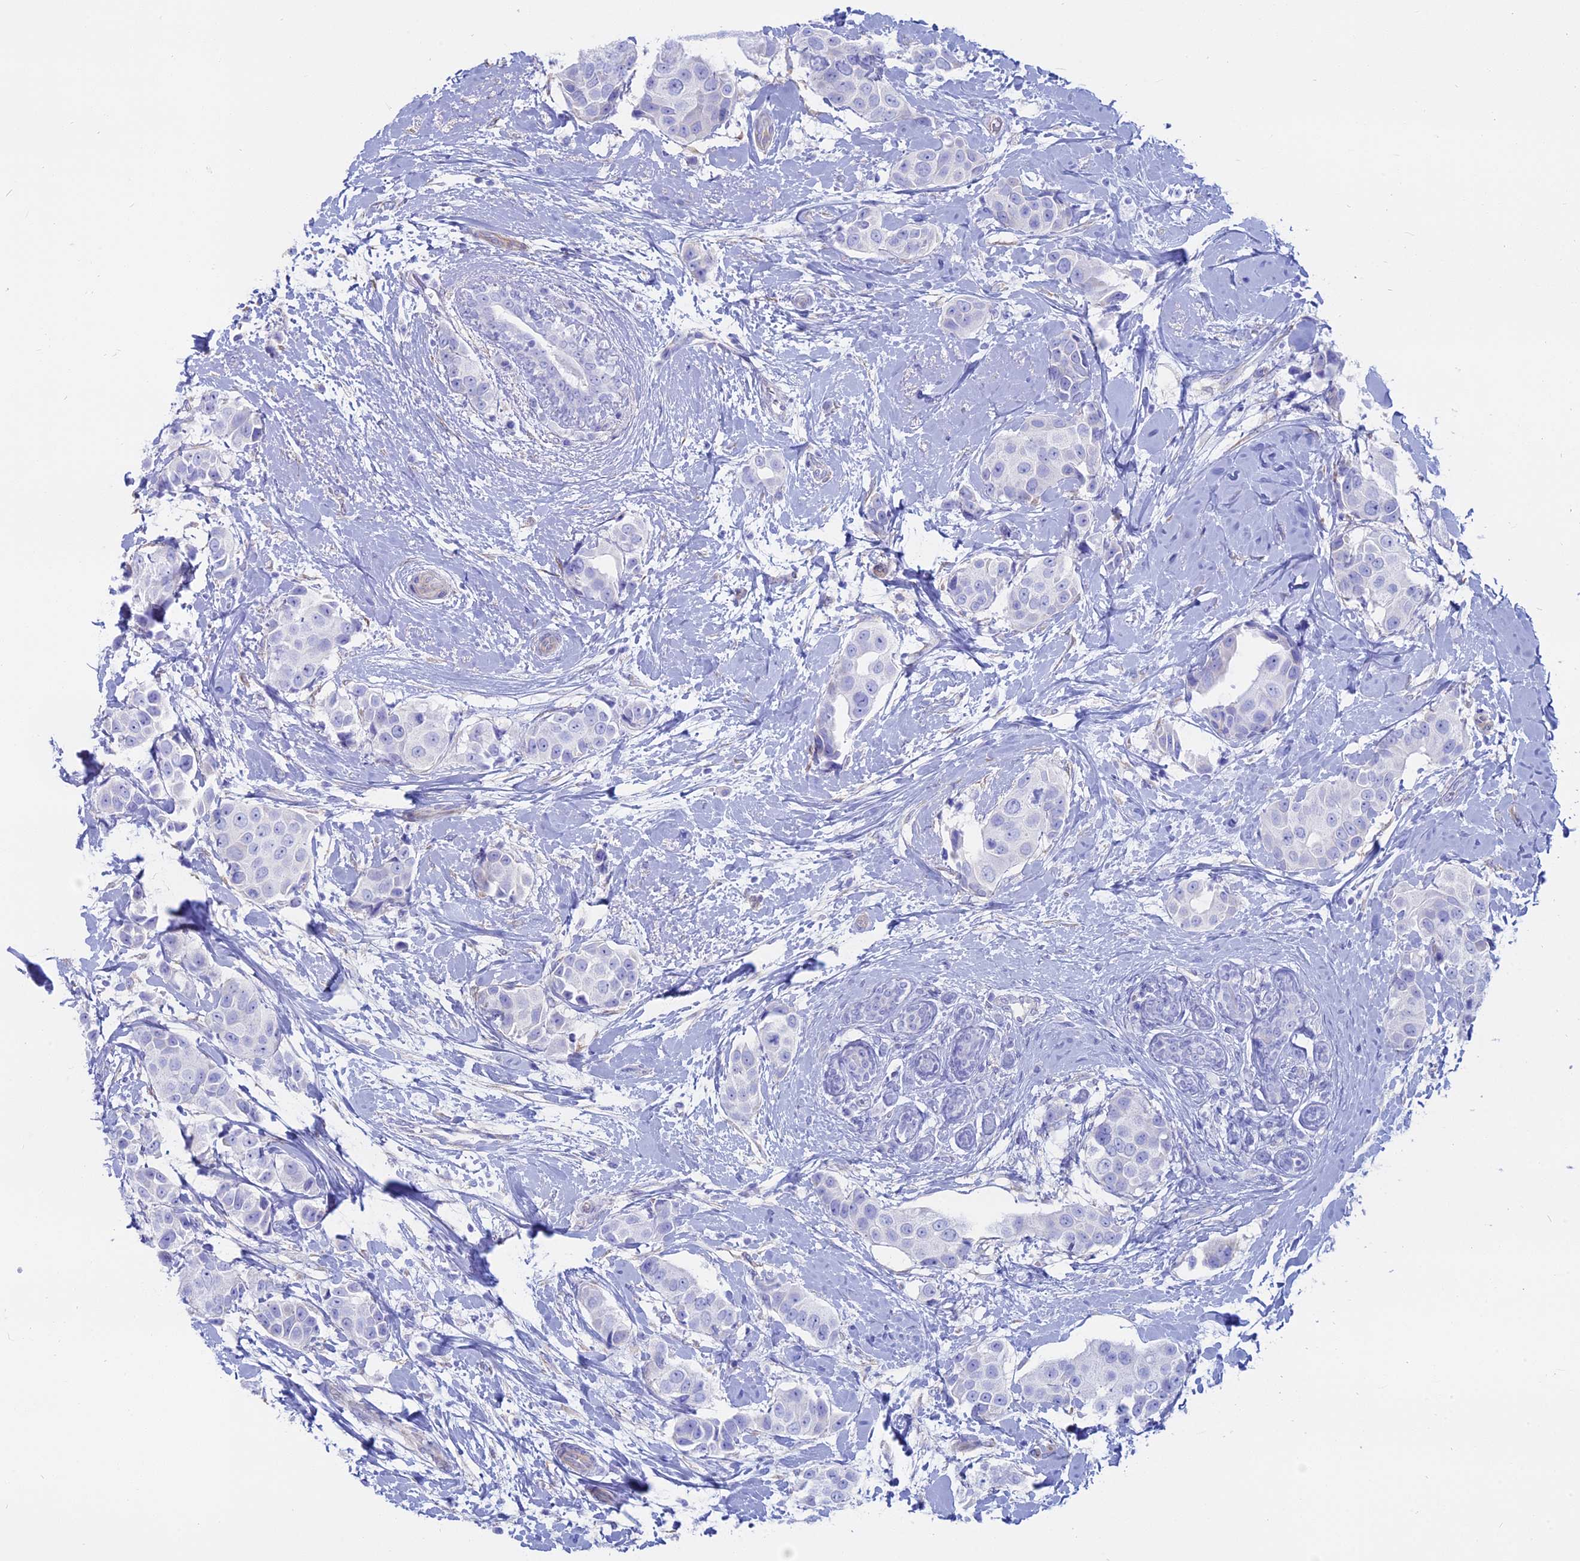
{"staining": {"intensity": "negative", "quantity": "none", "location": "none"}, "tissue": "breast cancer", "cell_type": "Tumor cells", "image_type": "cancer", "snomed": [{"axis": "morphology", "description": "Normal tissue, NOS"}, {"axis": "morphology", "description": "Duct carcinoma"}, {"axis": "topography", "description": "Breast"}], "caption": "This image is of breast cancer (invasive ductal carcinoma) stained with immunohistochemistry (IHC) to label a protein in brown with the nuclei are counter-stained blue. There is no positivity in tumor cells.", "gene": "OR2AE1", "patient": {"sex": "female", "age": 39}}